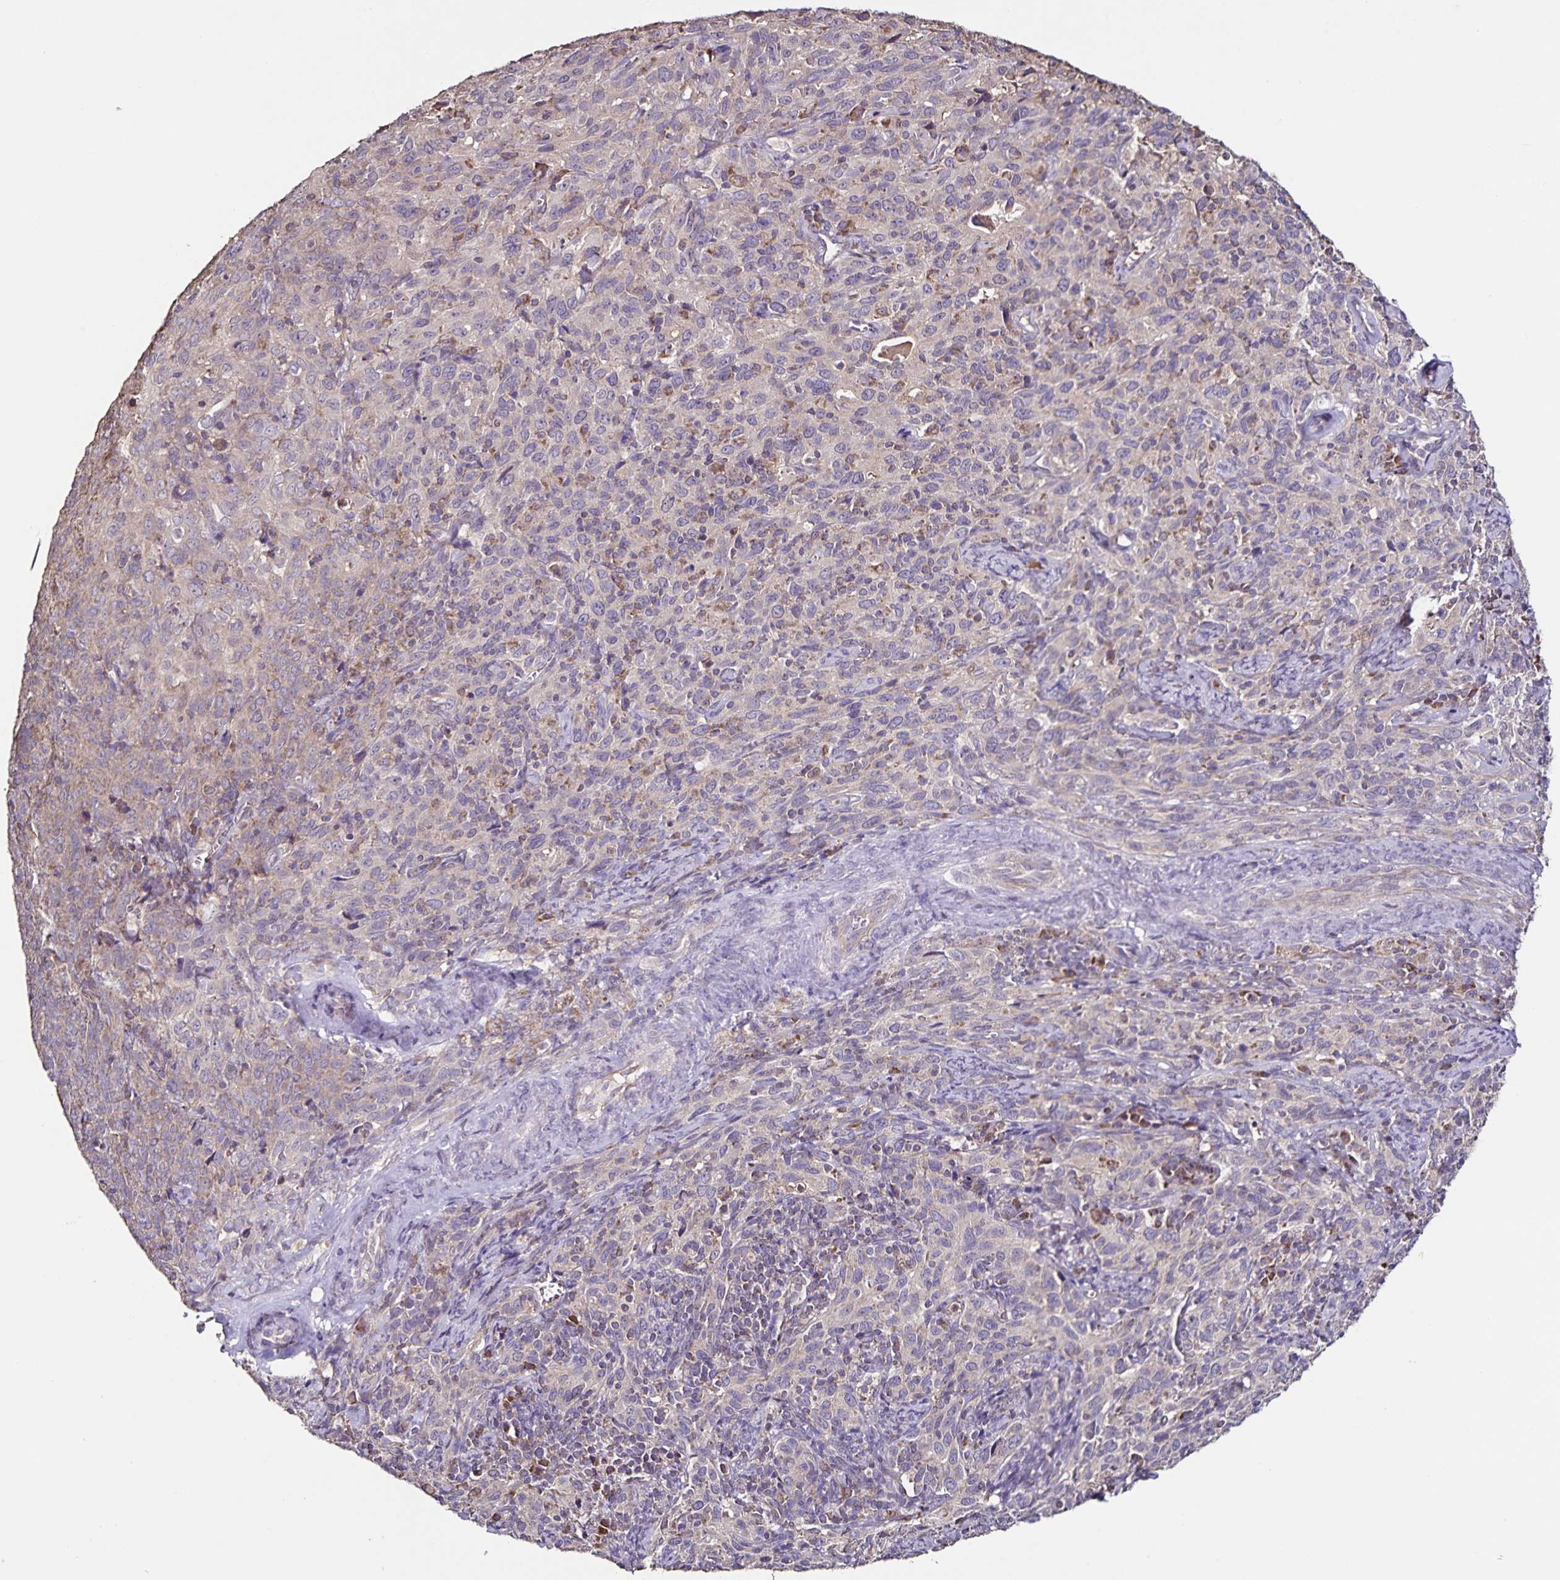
{"staining": {"intensity": "negative", "quantity": "none", "location": "none"}, "tissue": "cervical cancer", "cell_type": "Tumor cells", "image_type": "cancer", "snomed": [{"axis": "morphology", "description": "Squamous cell carcinoma, NOS"}, {"axis": "topography", "description": "Cervix"}], "caption": "Cervical cancer (squamous cell carcinoma) stained for a protein using IHC displays no staining tumor cells.", "gene": "MAN1A1", "patient": {"sex": "female", "age": 51}}